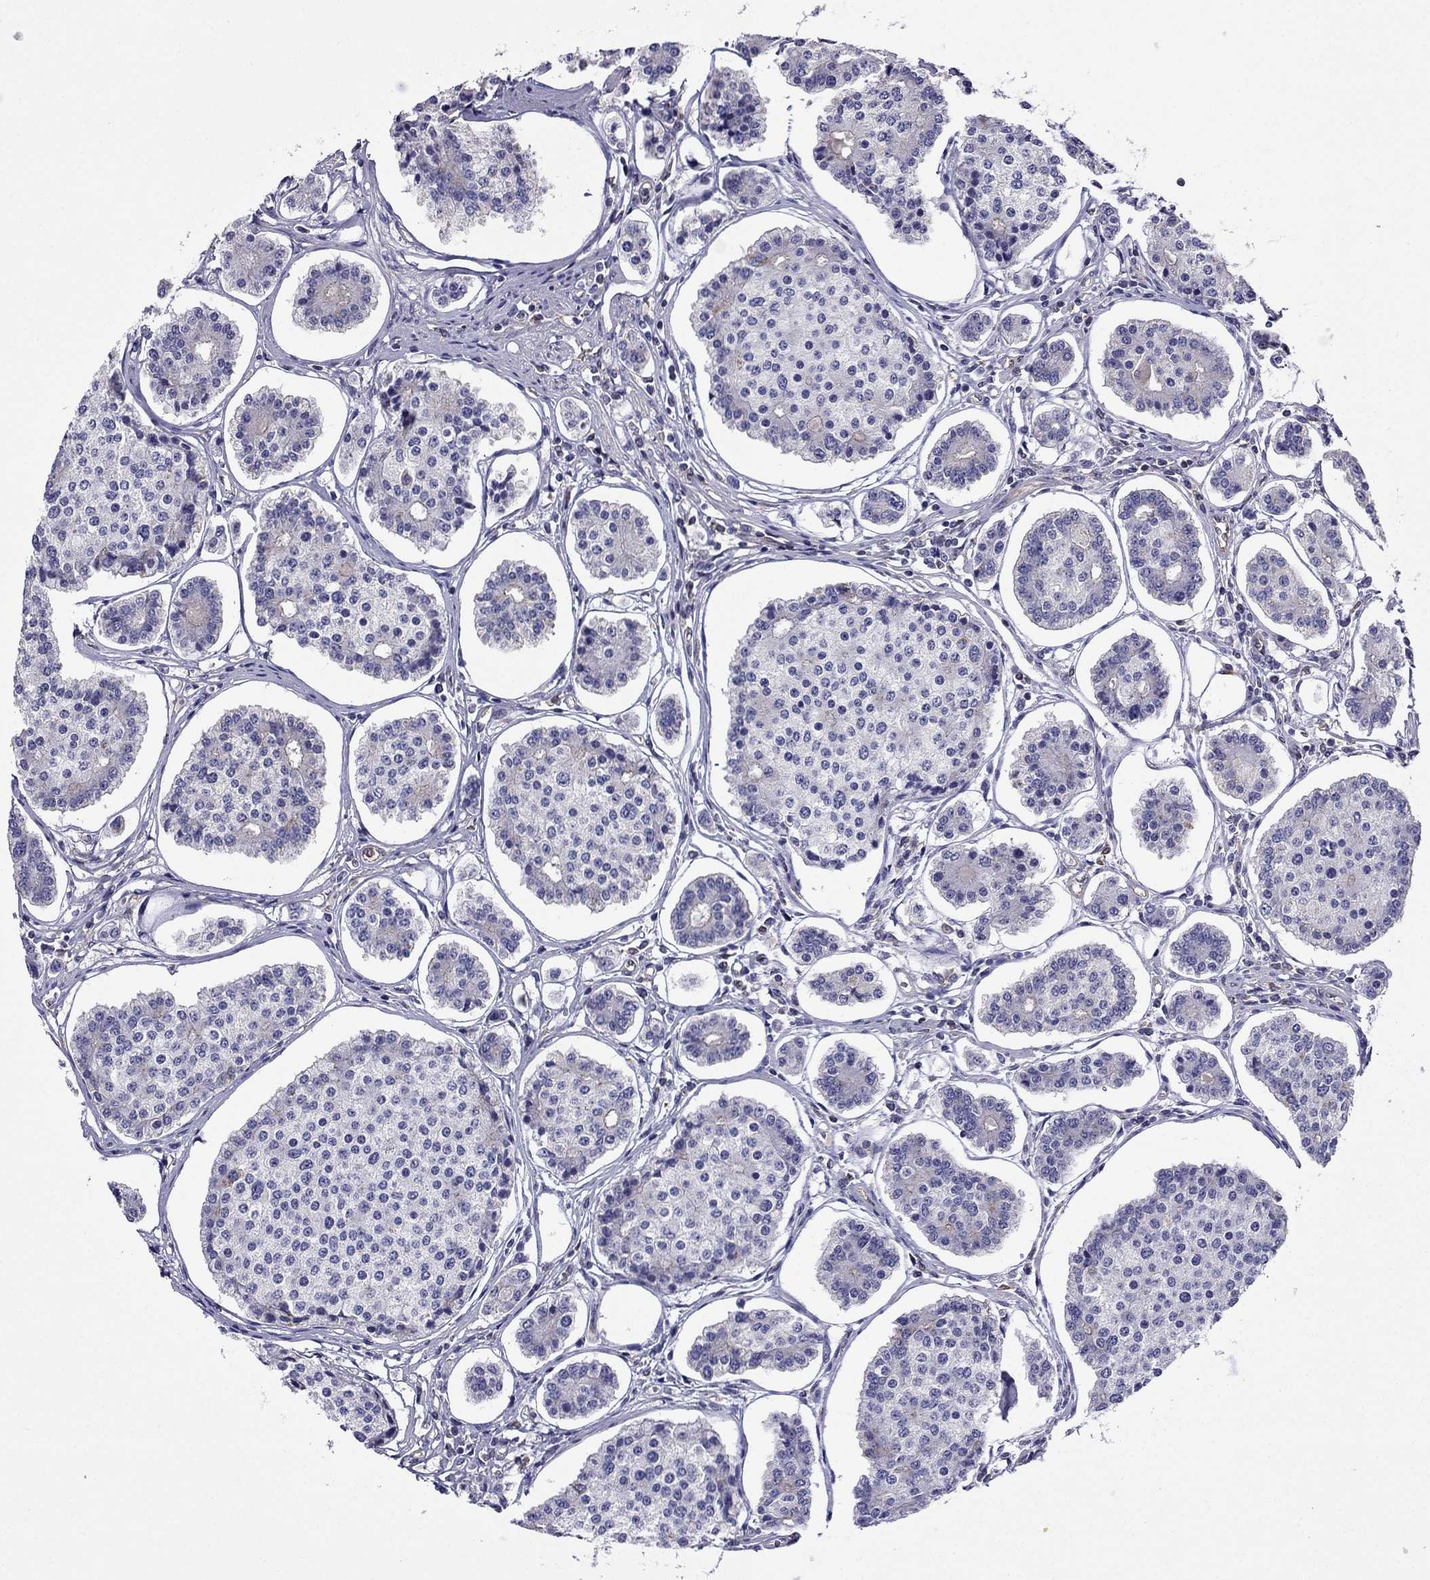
{"staining": {"intensity": "negative", "quantity": "none", "location": "none"}, "tissue": "carcinoid", "cell_type": "Tumor cells", "image_type": "cancer", "snomed": [{"axis": "morphology", "description": "Carcinoid, malignant, NOS"}, {"axis": "topography", "description": "Small intestine"}], "caption": "Carcinoid stained for a protein using immunohistochemistry shows no expression tumor cells.", "gene": "GNAL", "patient": {"sex": "female", "age": 65}}